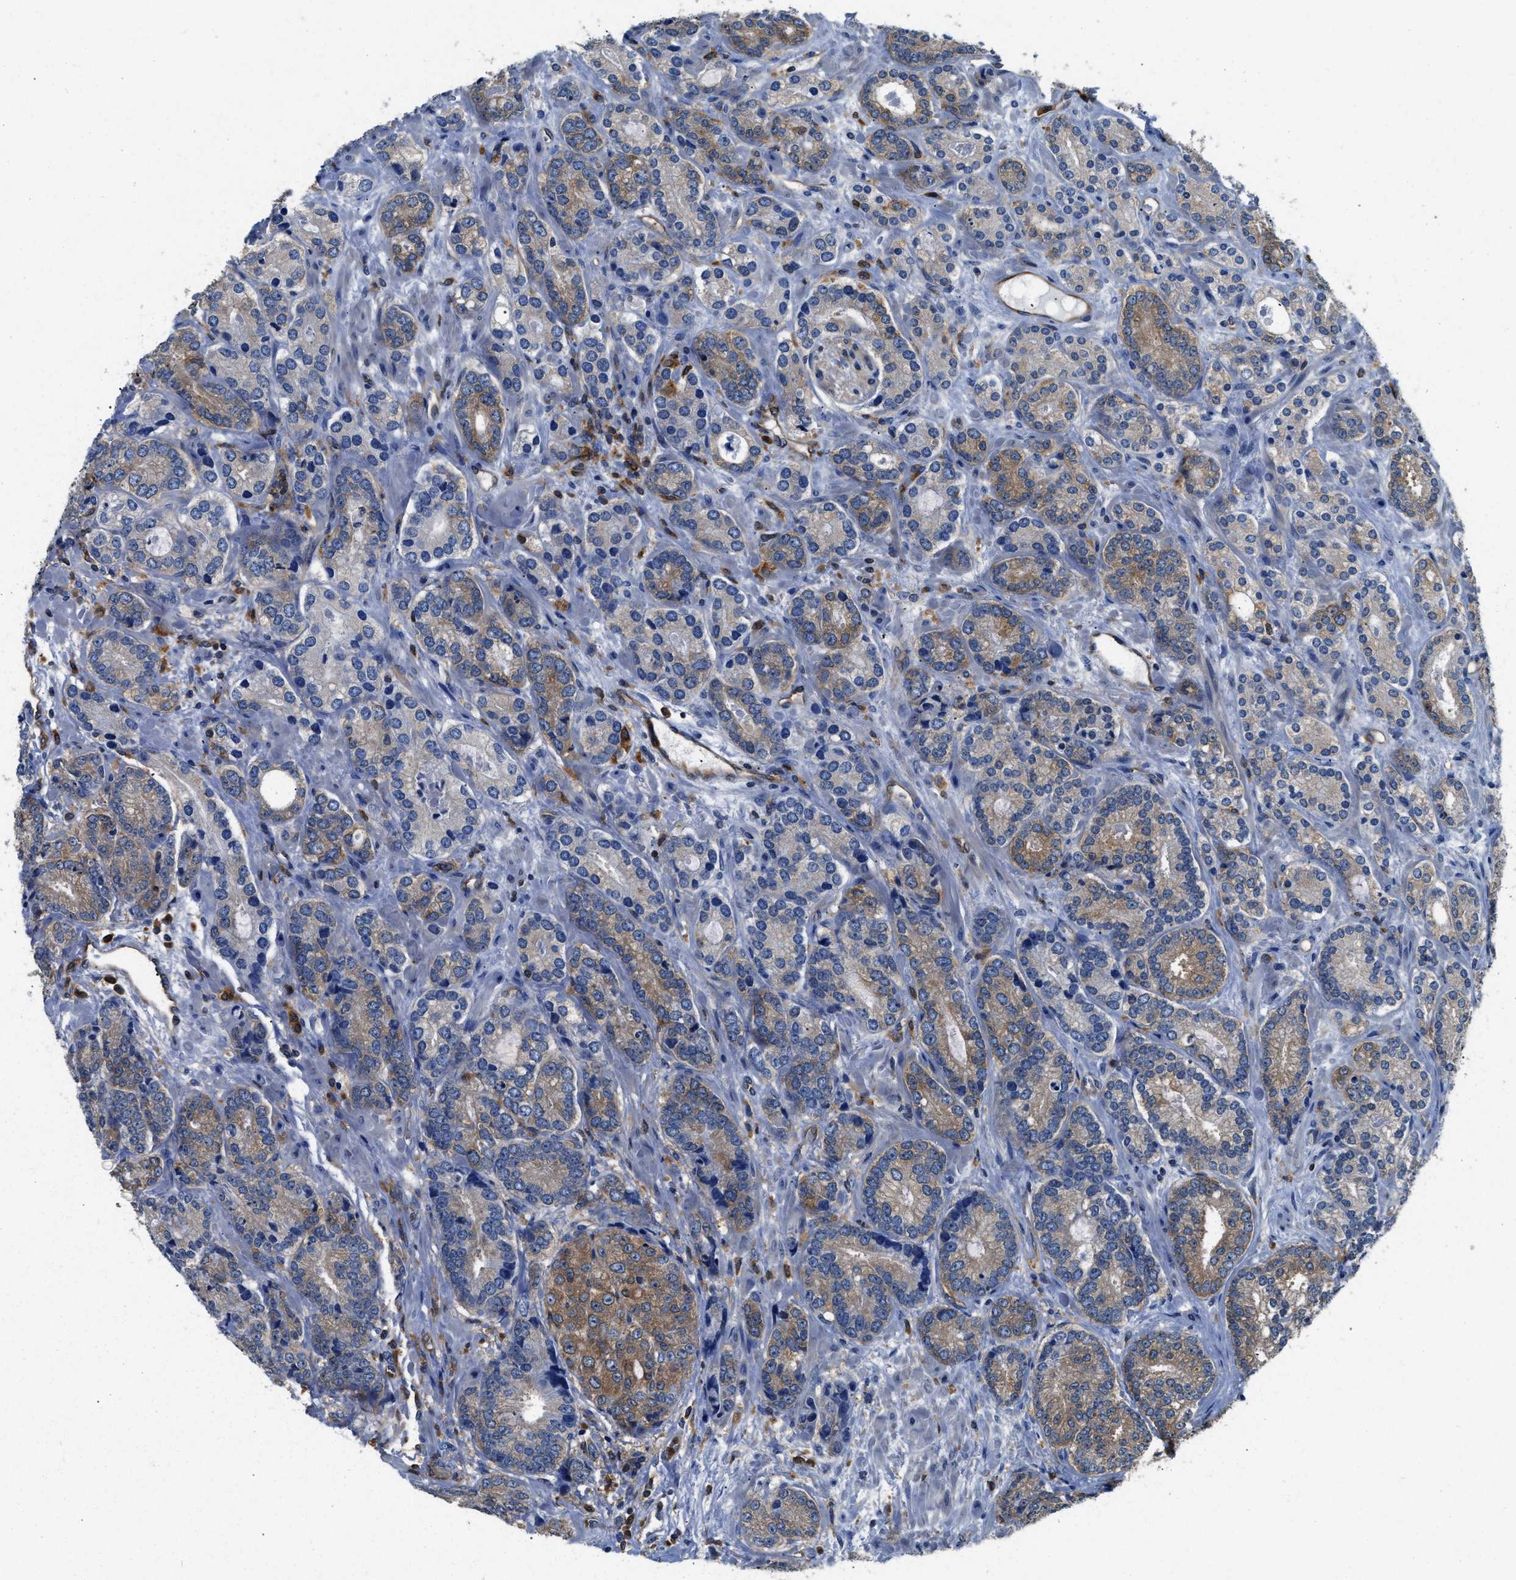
{"staining": {"intensity": "moderate", "quantity": ">75%", "location": "cytoplasmic/membranous"}, "tissue": "prostate cancer", "cell_type": "Tumor cells", "image_type": "cancer", "snomed": [{"axis": "morphology", "description": "Adenocarcinoma, High grade"}, {"axis": "topography", "description": "Prostate"}], "caption": "Protein staining exhibits moderate cytoplasmic/membranous positivity in approximately >75% of tumor cells in prostate cancer (adenocarcinoma (high-grade)).", "gene": "PKM", "patient": {"sex": "male", "age": 61}}